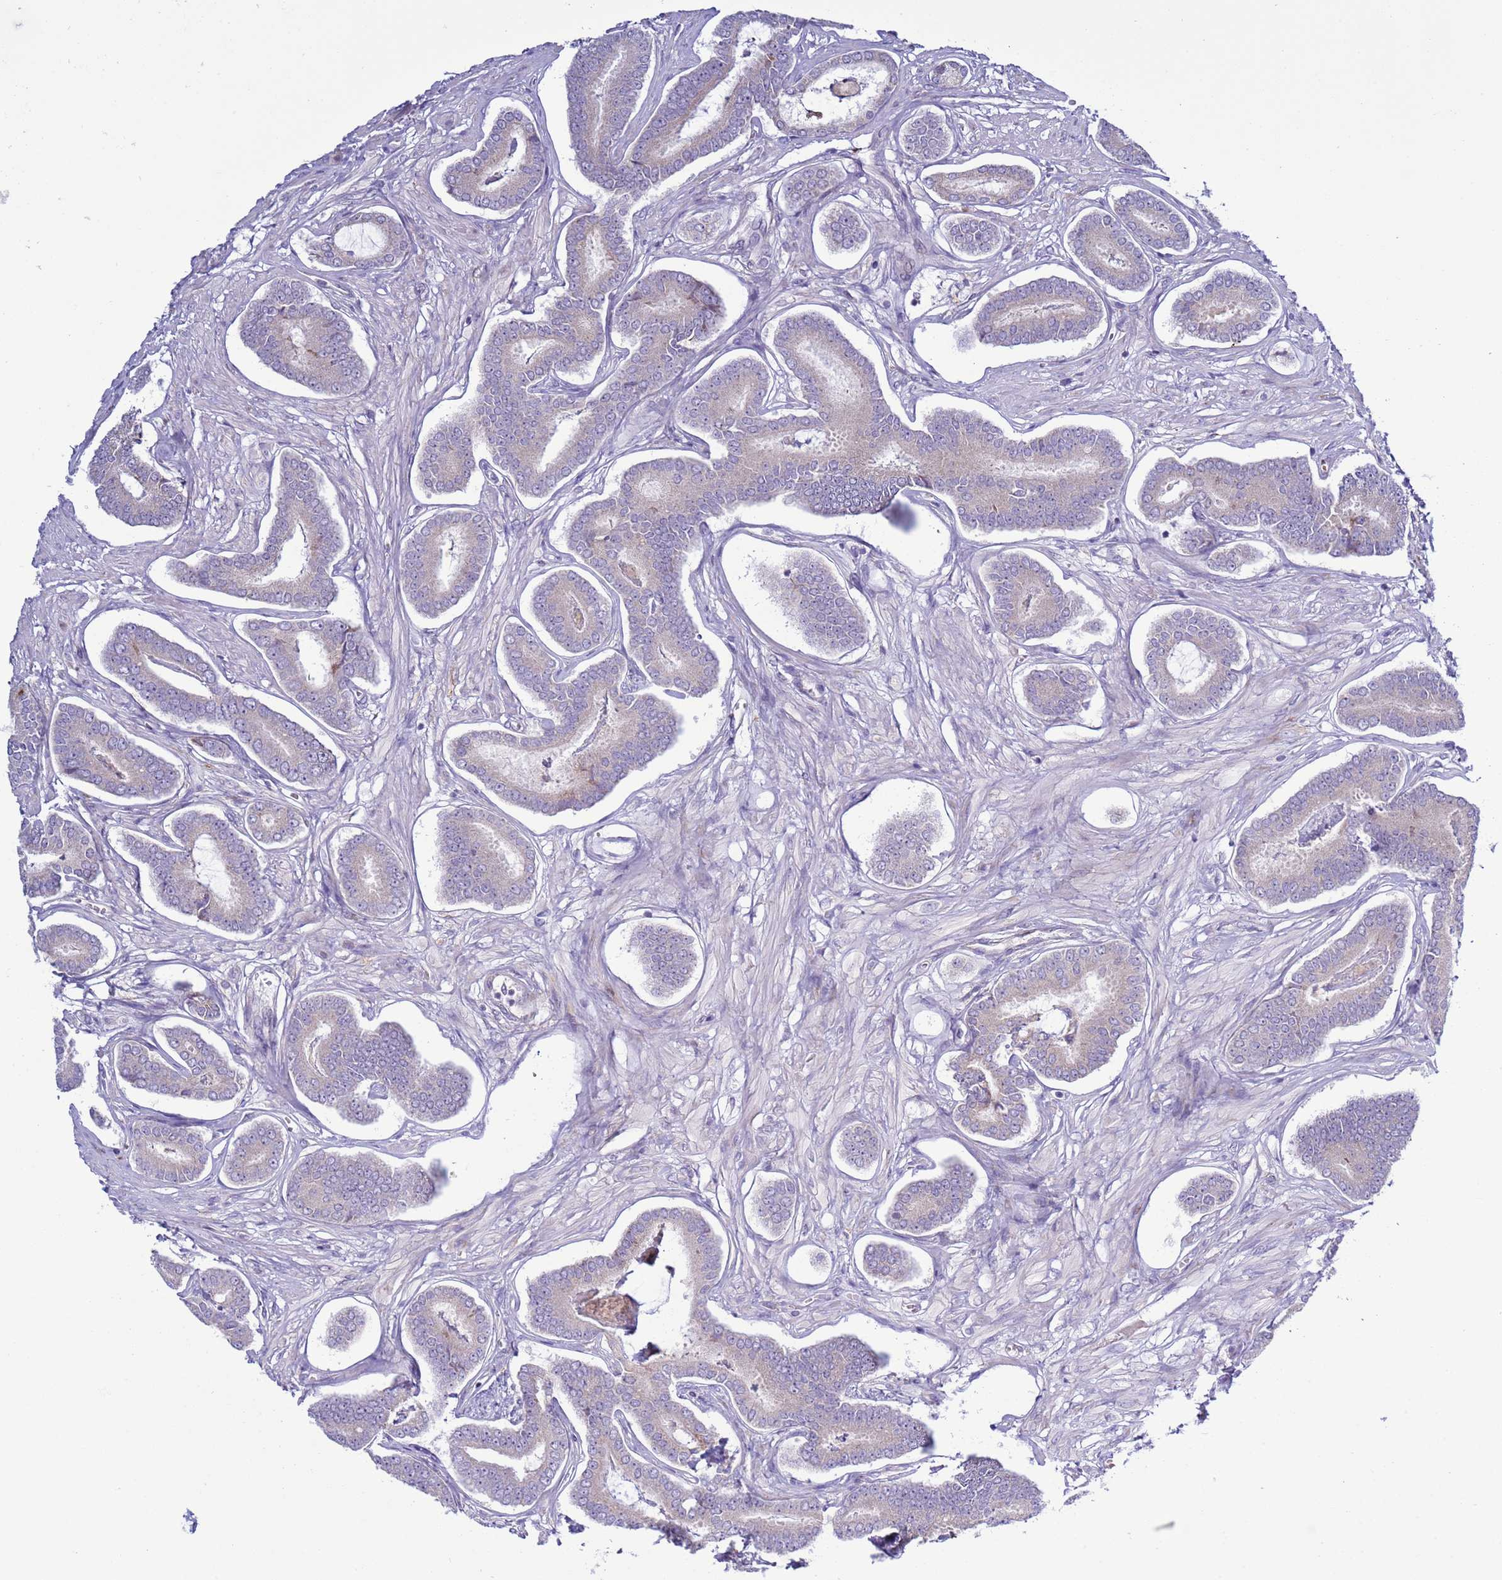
{"staining": {"intensity": "negative", "quantity": "none", "location": "none"}, "tissue": "prostate cancer", "cell_type": "Tumor cells", "image_type": "cancer", "snomed": [{"axis": "morphology", "description": "Adenocarcinoma, NOS"}, {"axis": "topography", "description": "Prostate and seminal vesicle, NOS"}], "caption": "Tumor cells are negative for protein expression in human prostate cancer. (DAB (3,3'-diaminobenzidine) IHC with hematoxylin counter stain).", "gene": "ABHD17B", "patient": {"sex": "male", "age": 76}}